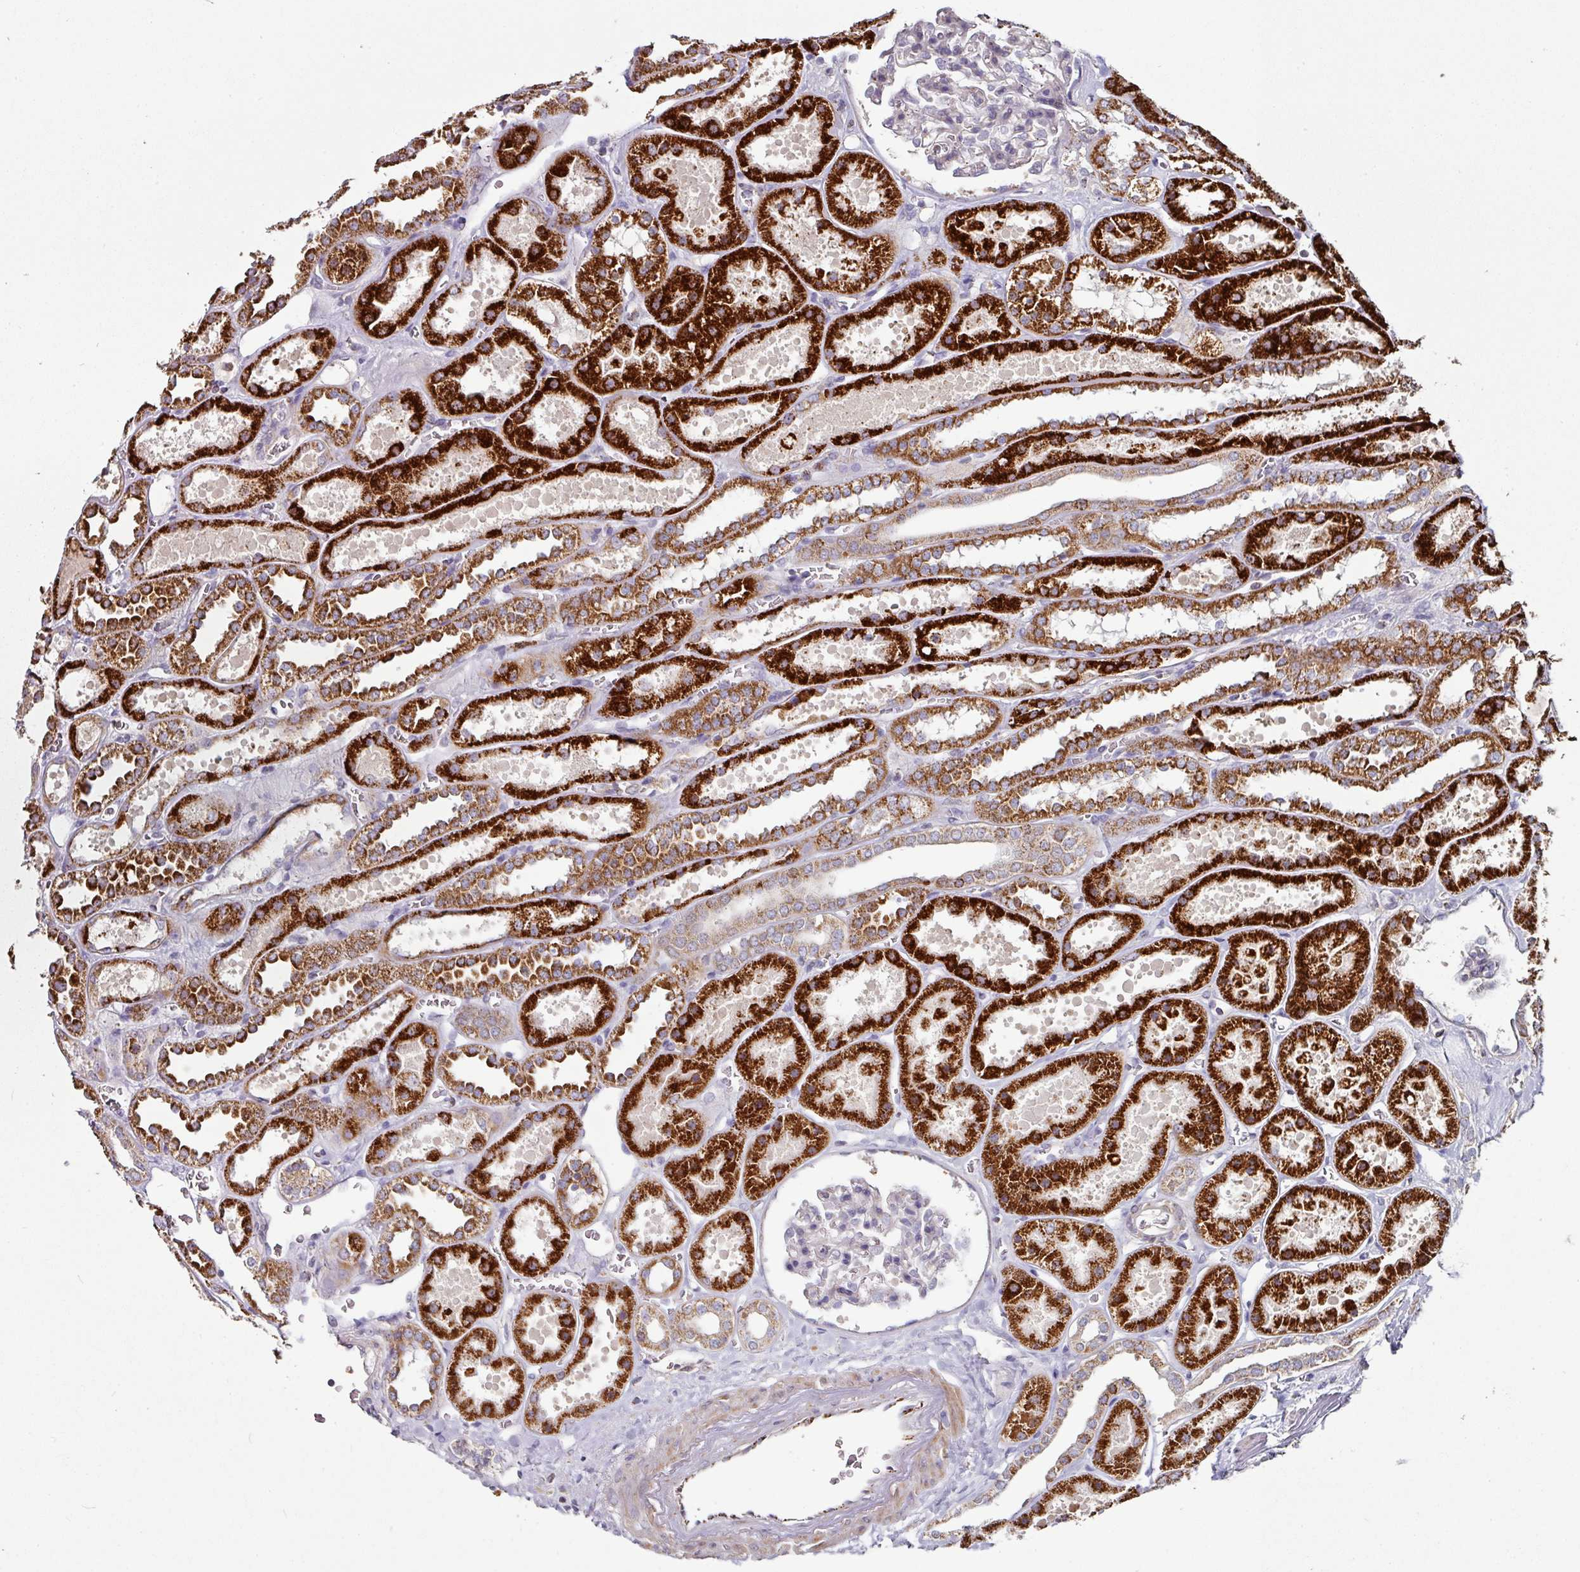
{"staining": {"intensity": "negative", "quantity": "none", "location": "none"}, "tissue": "kidney", "cell_type": "Cells in glomeruli", "image_type": "normal", "snomed": [{"axis": "morphology", "description": "Normal tissue, NOS"}, {"axis": "topography", "description": "Kidney"}], "caption": "Micrograph shows no protein expression in cells in glomeruli of unremarkable kidney. (Stains: DAB immunohistochemistry (IHC) with hematoxylin counter stain, Microscopy: brightfield microscopy at high magnification).", "gene": "OR2D3", "patient": {"sex": "female", "age": 41}}